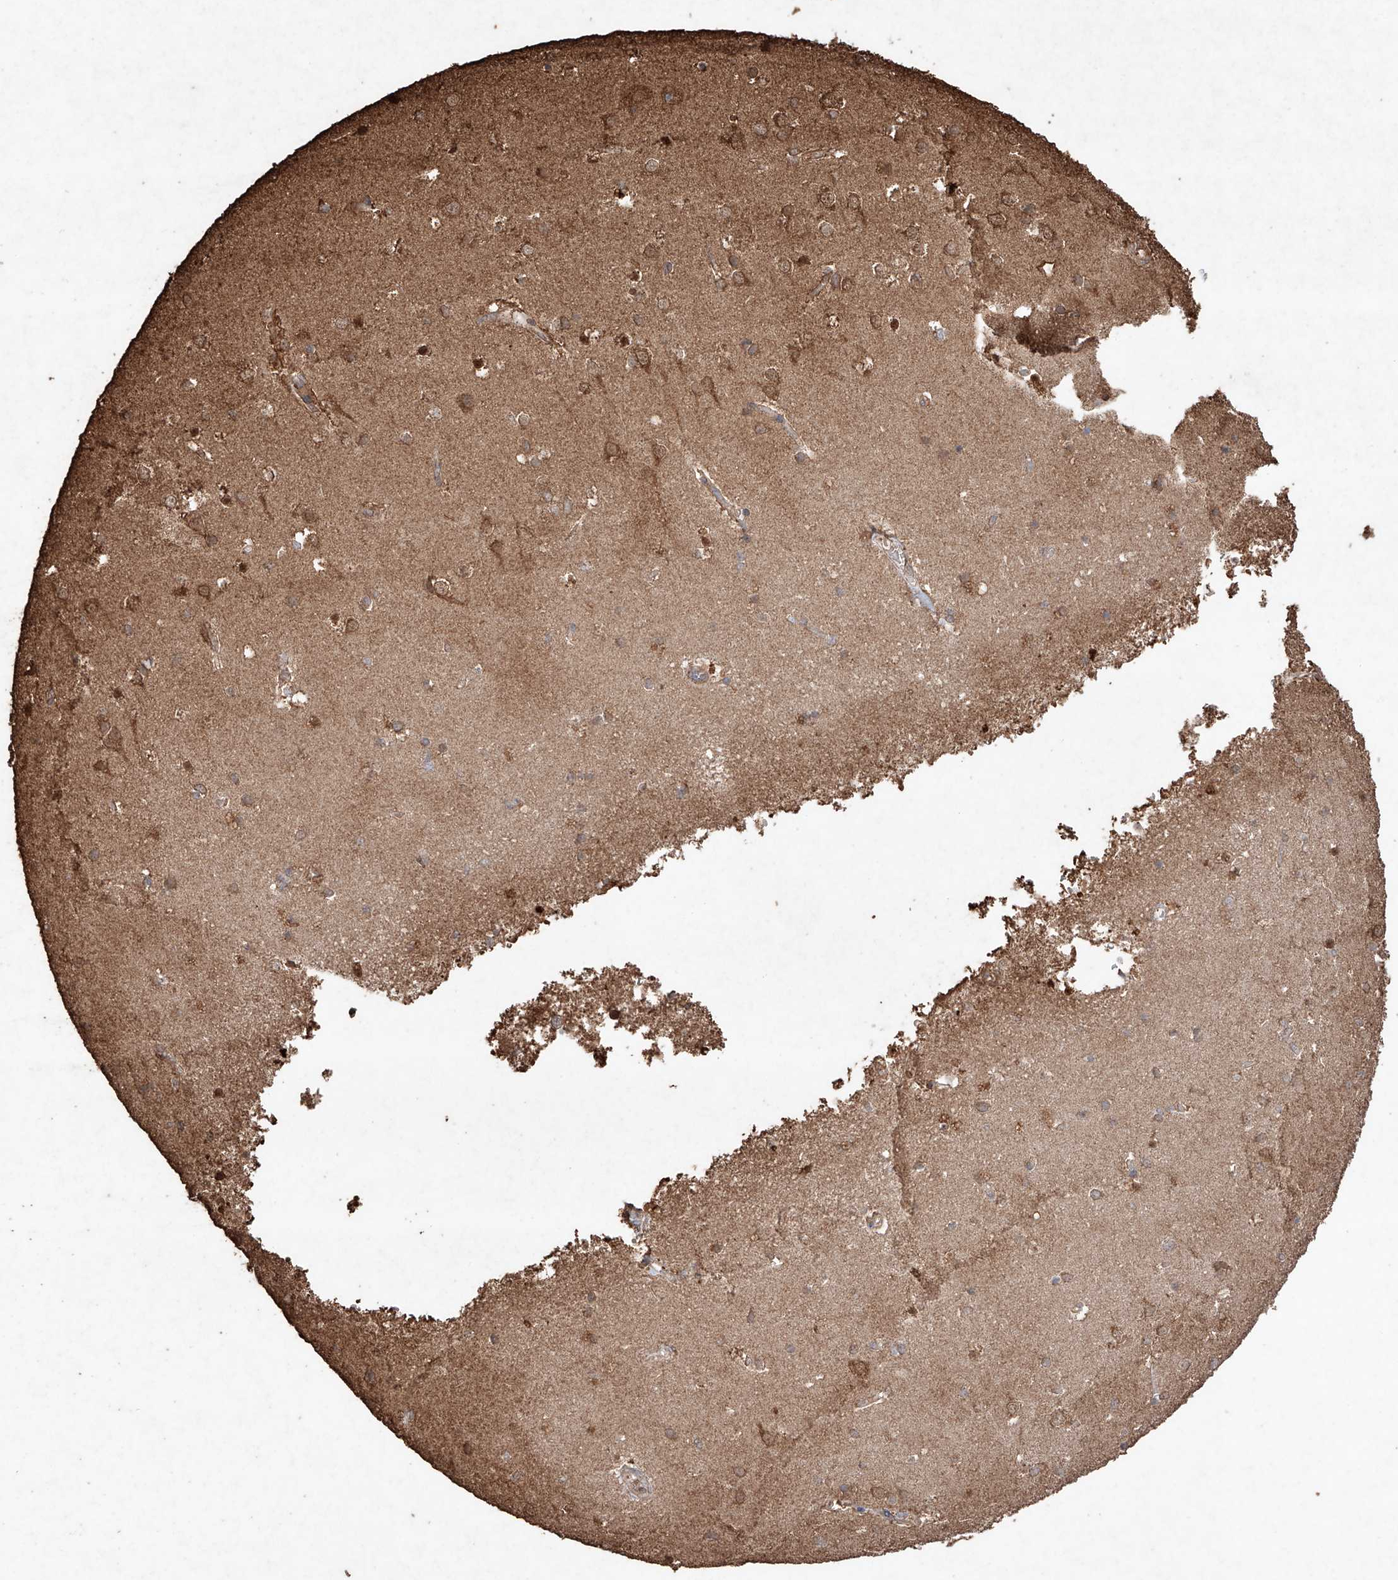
{"staining": {"intensity": "moderate", "quantity": ">75%", "location": "cytoplasmic/membranous"}, "tissue": "cerebral cortex", "cell_type": "Endothelial cells", "image_type": "normal", "snomed": [{"axis": "morphology", "description": "Normal tissue, NOS"}, {"axis": "topography", "description": "Cerebral cortex"}], "caption": "Protein staining reveals moderate cytoplasmic/membranous positivity in approximately >75% of endothelial cells in benign cerebral cortex.", "gene": "M6PR", "patient": {"sex": "male", "age": 54}}